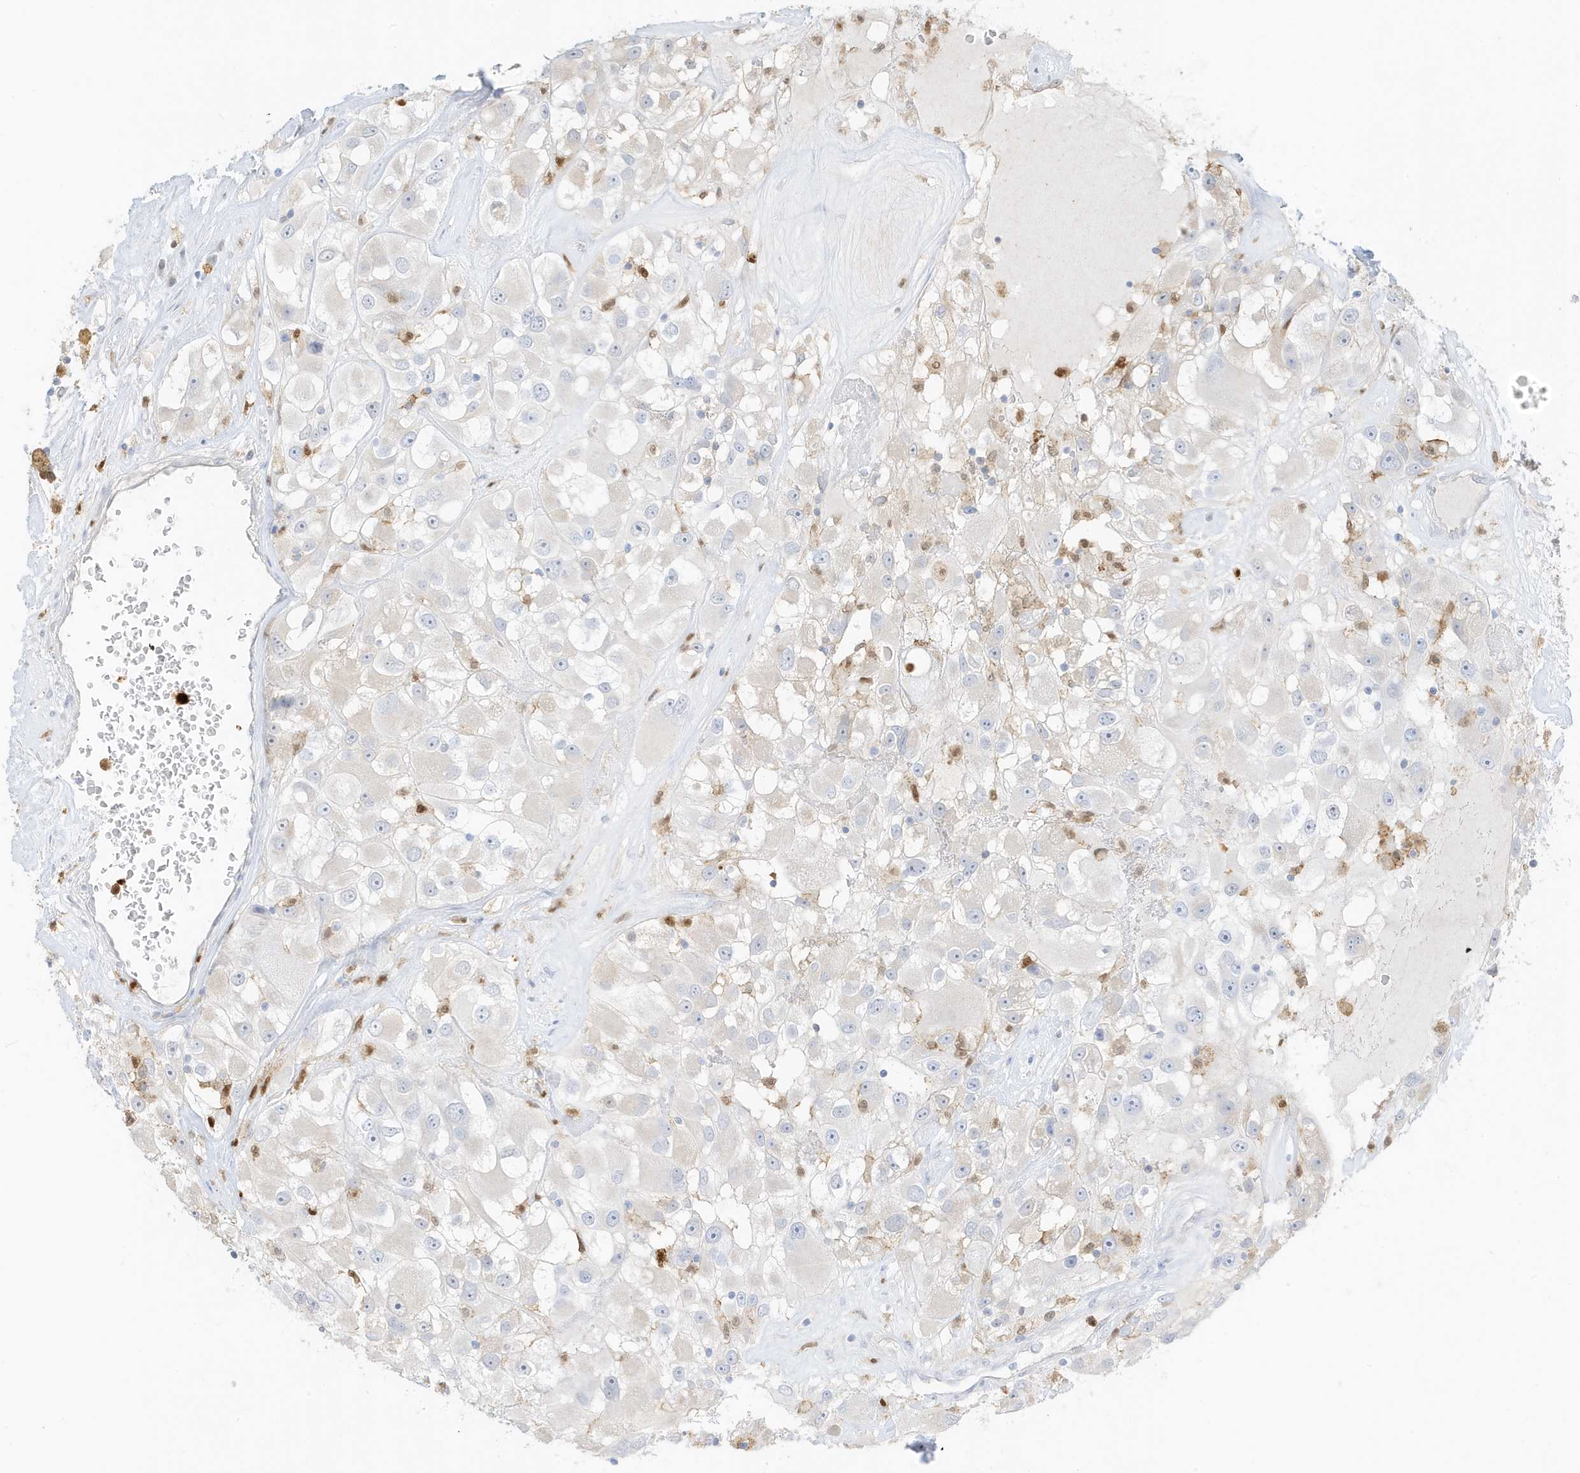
{"staining": {"intensity": "negative", "quantity": "none", "location": "none"}, "tissue": "renal cancer", "cell_type": "Tumor cells", "image_type": "cancer", "snomed": [{"axis": "morphology", "description": "Adenocarcinoma, NOS"}, {"axis": "topography", "description": "Kidney"}], "caption": "This histopathology image is of renal cancer (adenocarcinoma) stained with immunohistochemistry to label a protein in brown with the nuclei are counter-stained blue. There is no staining in tumor cells.", "gene": "GCA", "patient": {"sex": "female", "age": 52}}